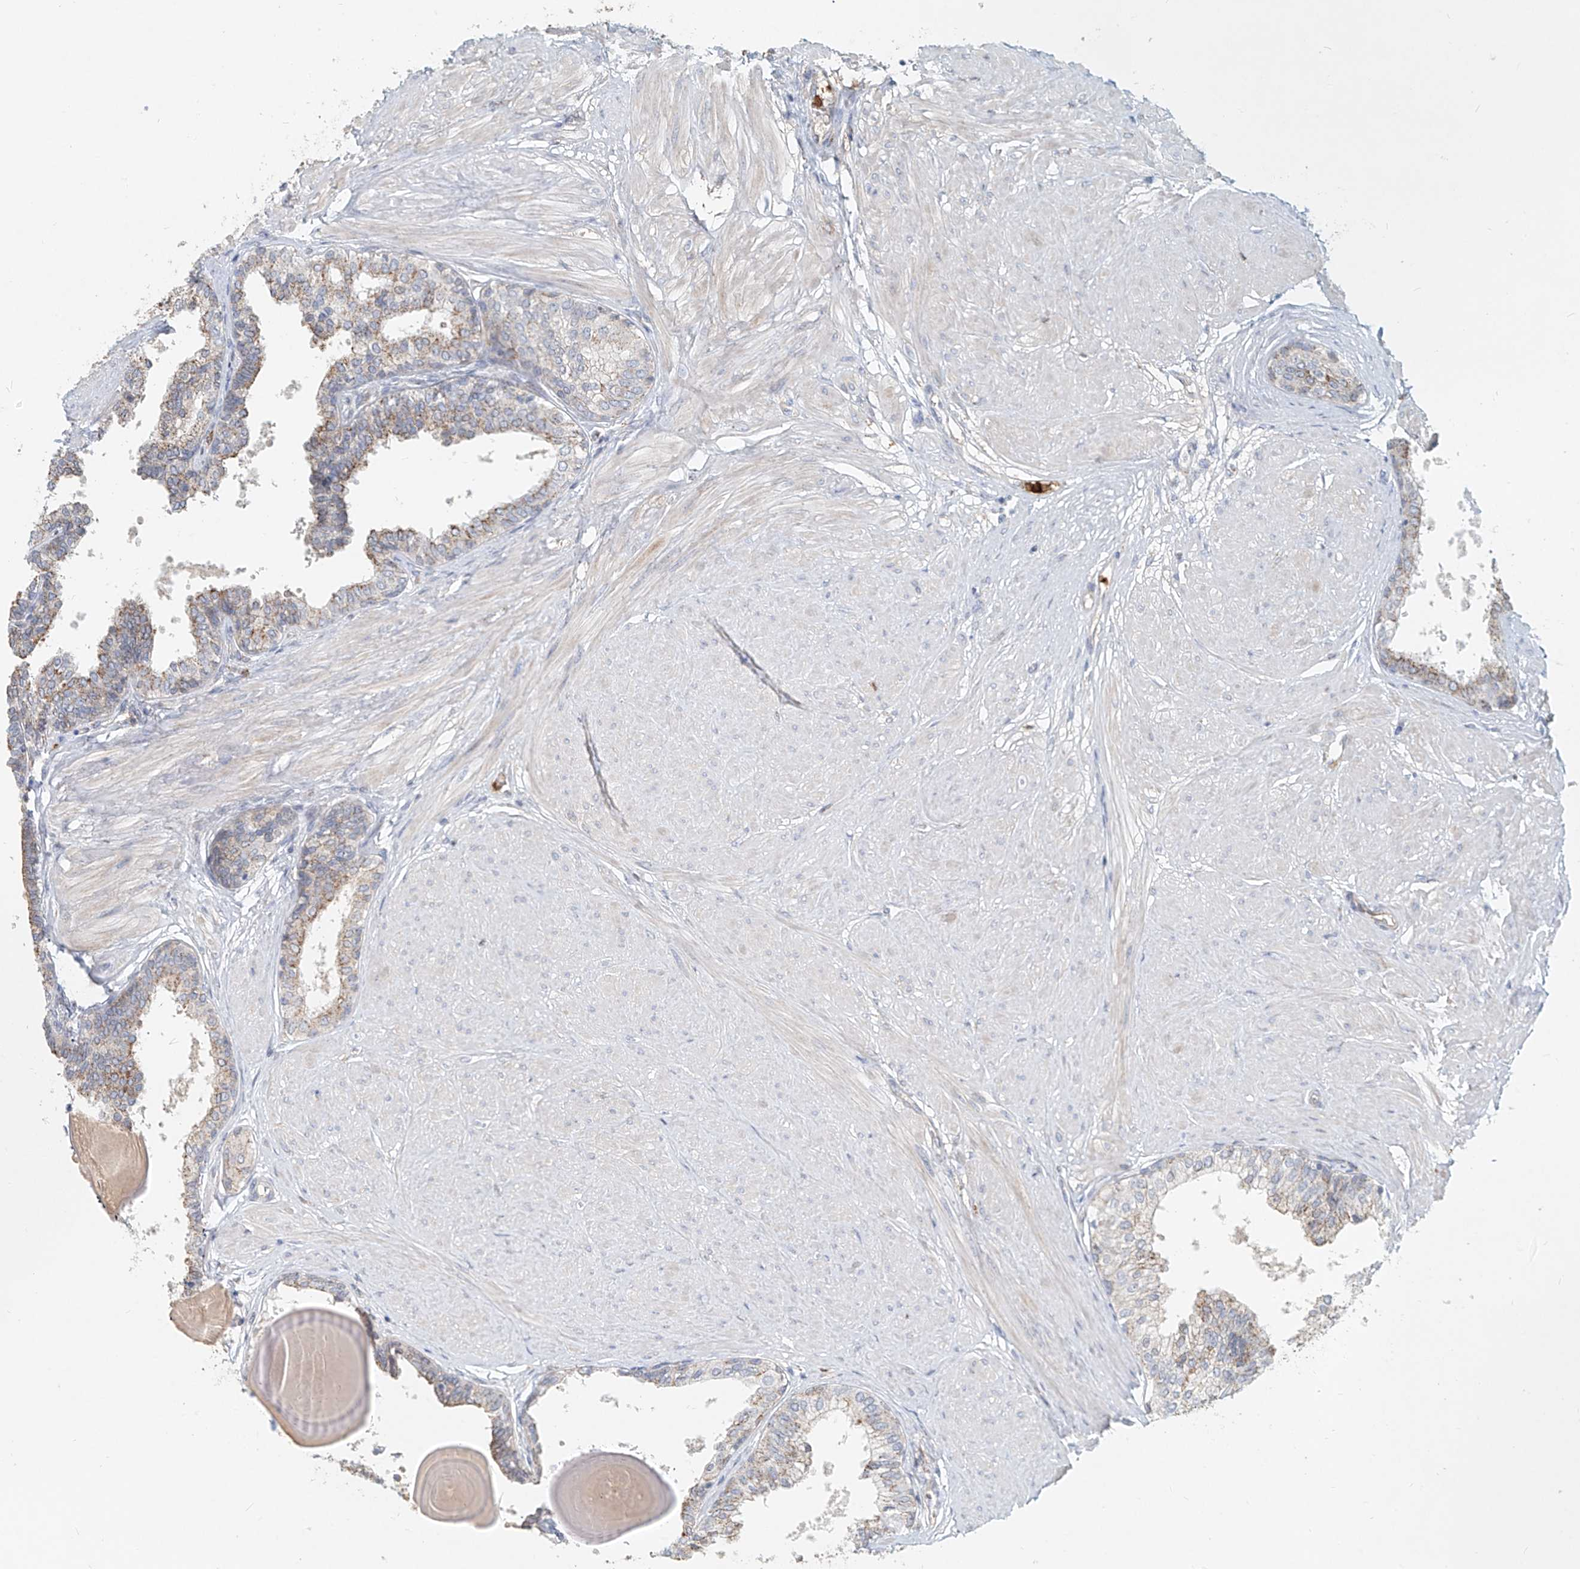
{"staining": {"intensity": "moderate", "quantity": "25%-75%", "location": "cytoplasmic/membranous"}, "tissue": "prostate", "cell_type": "Glandular cells", "image_type": "normal", "snomed": [{"axis": "morphology", "description": "Normal tissue, NOS"}, {"axis": "topography", "description": "Prostate"}], "caption": "Immunohistochemistry (IHC) histopathology image of normal prostate stained for a protein (brown), which shows medium levels of moderate cytoplasmic/membranous staining in about 25%-75% of glandular cells.", "gene": "PTPRA", "patient": {"sex": "male", "age": 48}}